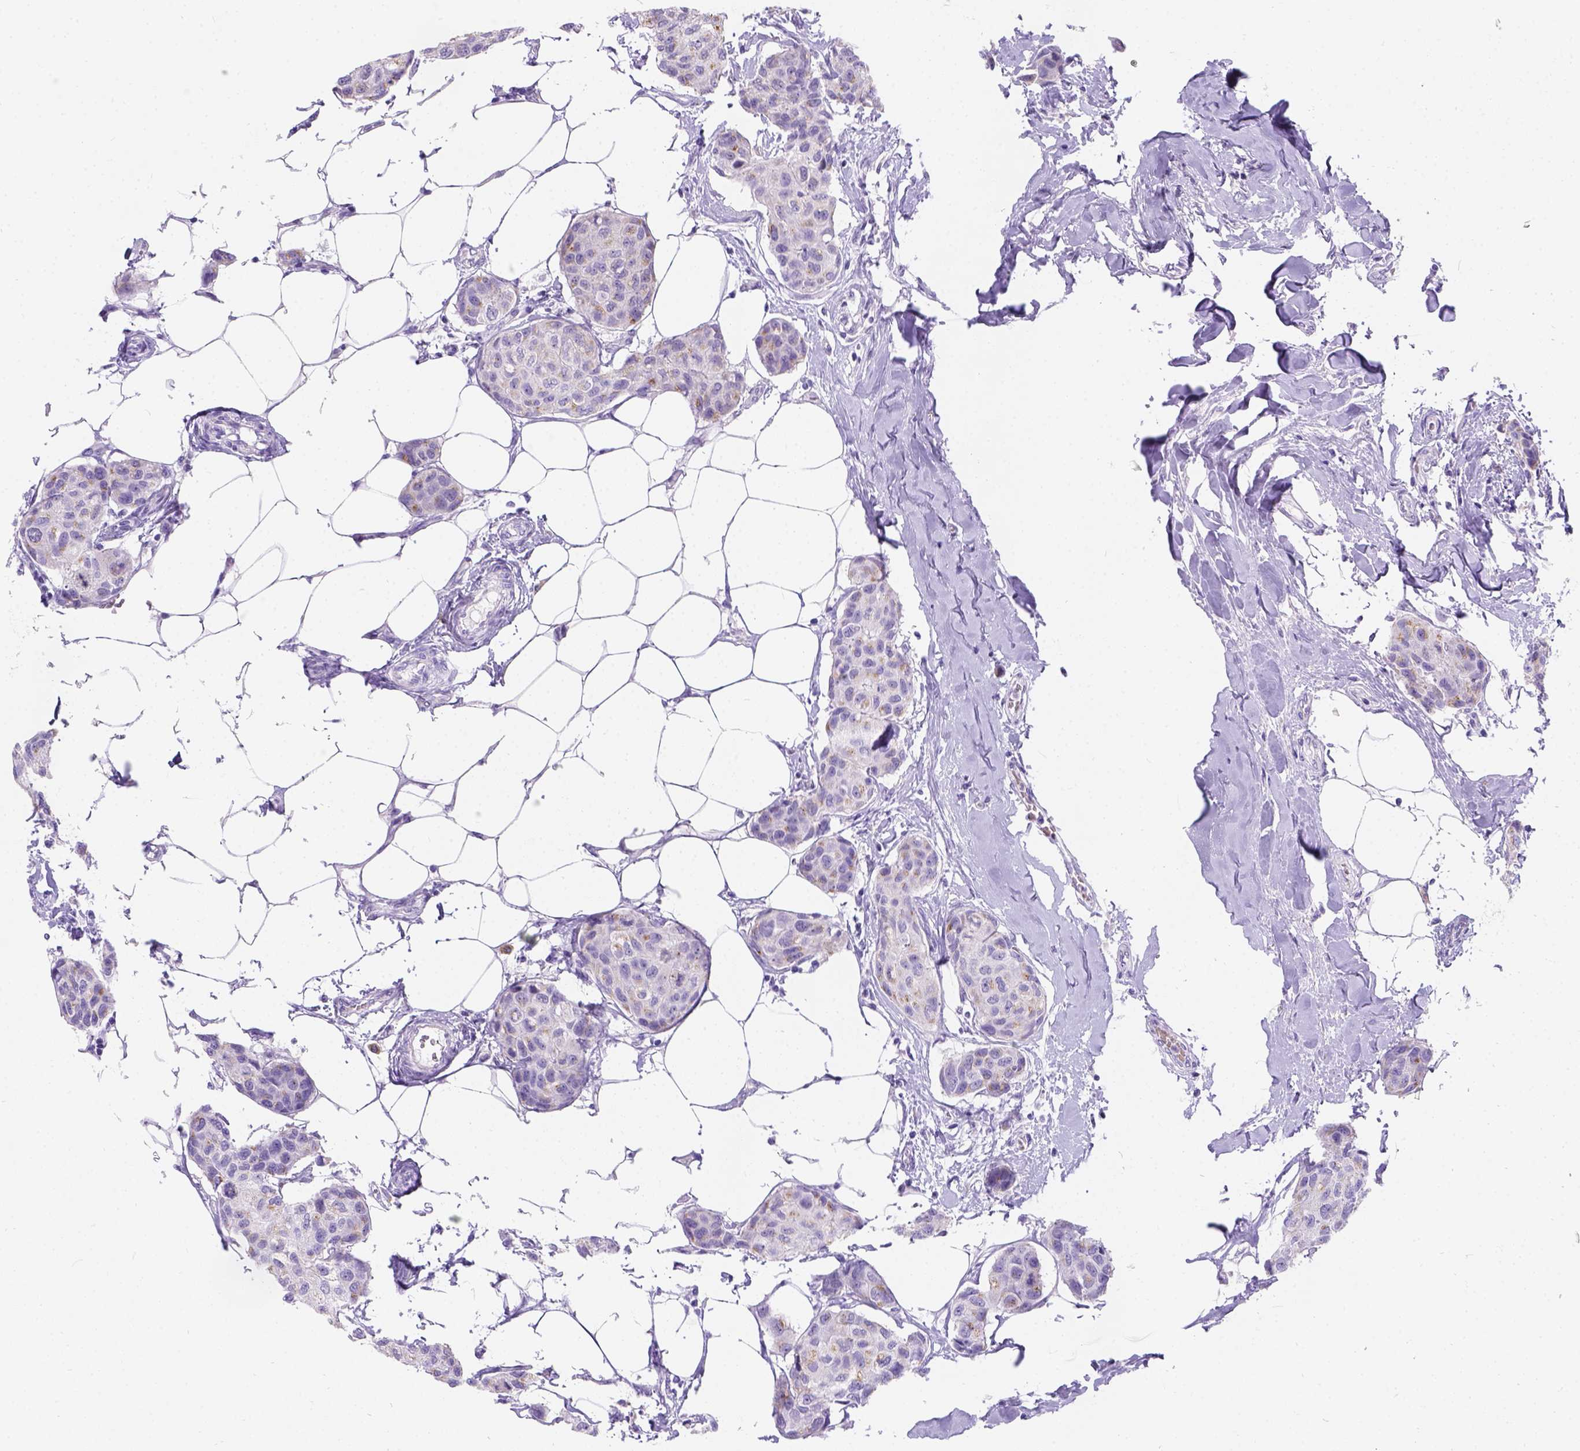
{"staining": {"intensity": "moderate", "quantity": "25%-75%", "location": "cytoplasmic/membranous"}, "tissue": "breast cancer", "cell_type": "Tumor cells", "image_type": "cancer", "snomed": [{"axis": "morphology", "description": "Duct carcinoma"}, {"axis": "topography", "description": "Breast"}], "caption": "Immunohistochemistry photomicrograph of human breast cancer (invasive ductal carcinoma) stained for a protein (brown), which displays medium levels of moderate cytoplasmic/membranous expression in approximately 25%-75% of tumor cells.", "gene": "PHF7", "patient": {"sex": "female", "age": 80}}